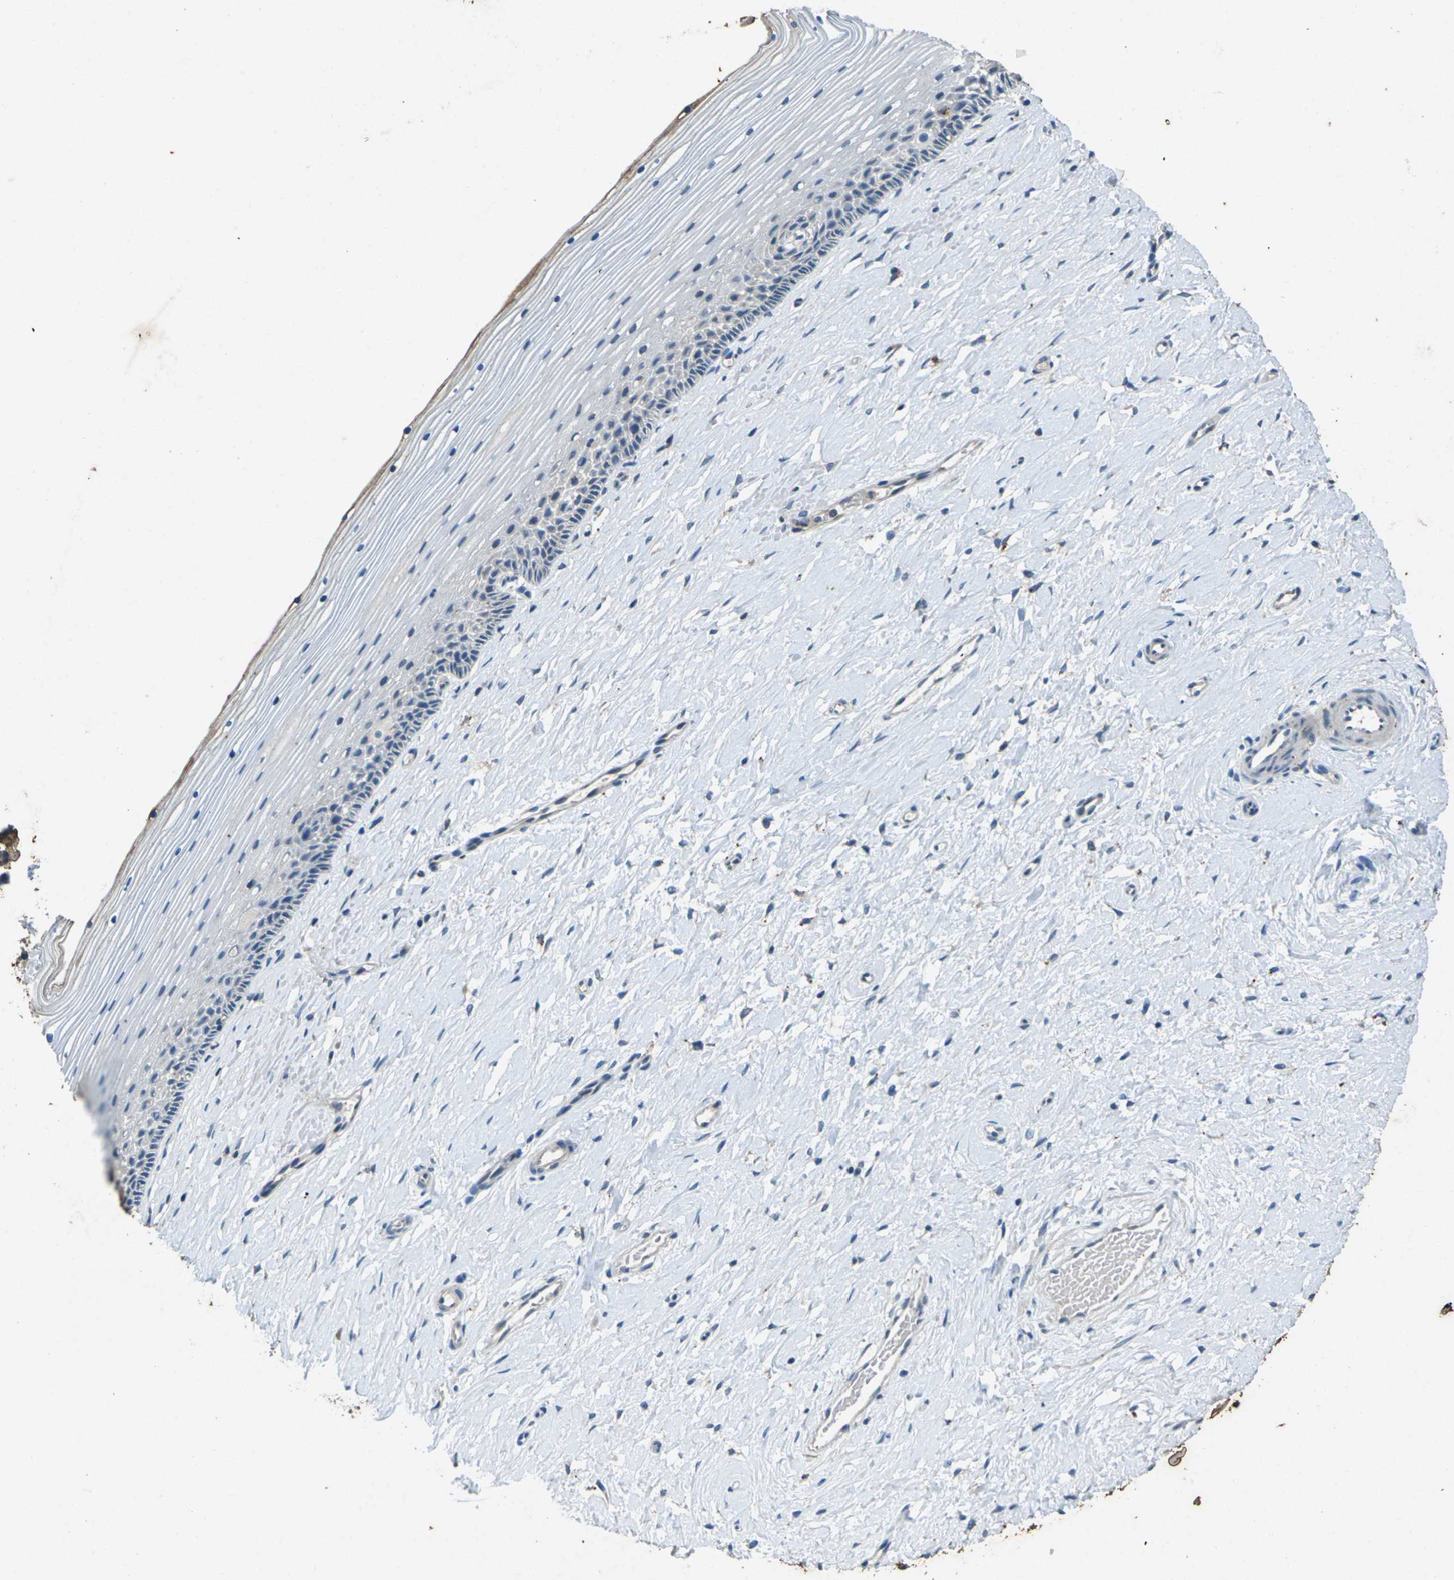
{"staining": {"intensity": "negative", "quantity": "none", "location": "none"}, "tissue": "cervix", "cell_type": "Glandular cells", "image_type": "normal", "snomed": [{"axis": "morphology", "description": "Normal tissue, NOS"}, {"axis": "topography", "description": "Cervix"}], "caption": "Immunohistochemical staining of normal cervix displays no significant staining in glandular cells.", "gene": "SIGLEC14", "patient": {"sex": "female", "age": 39}}